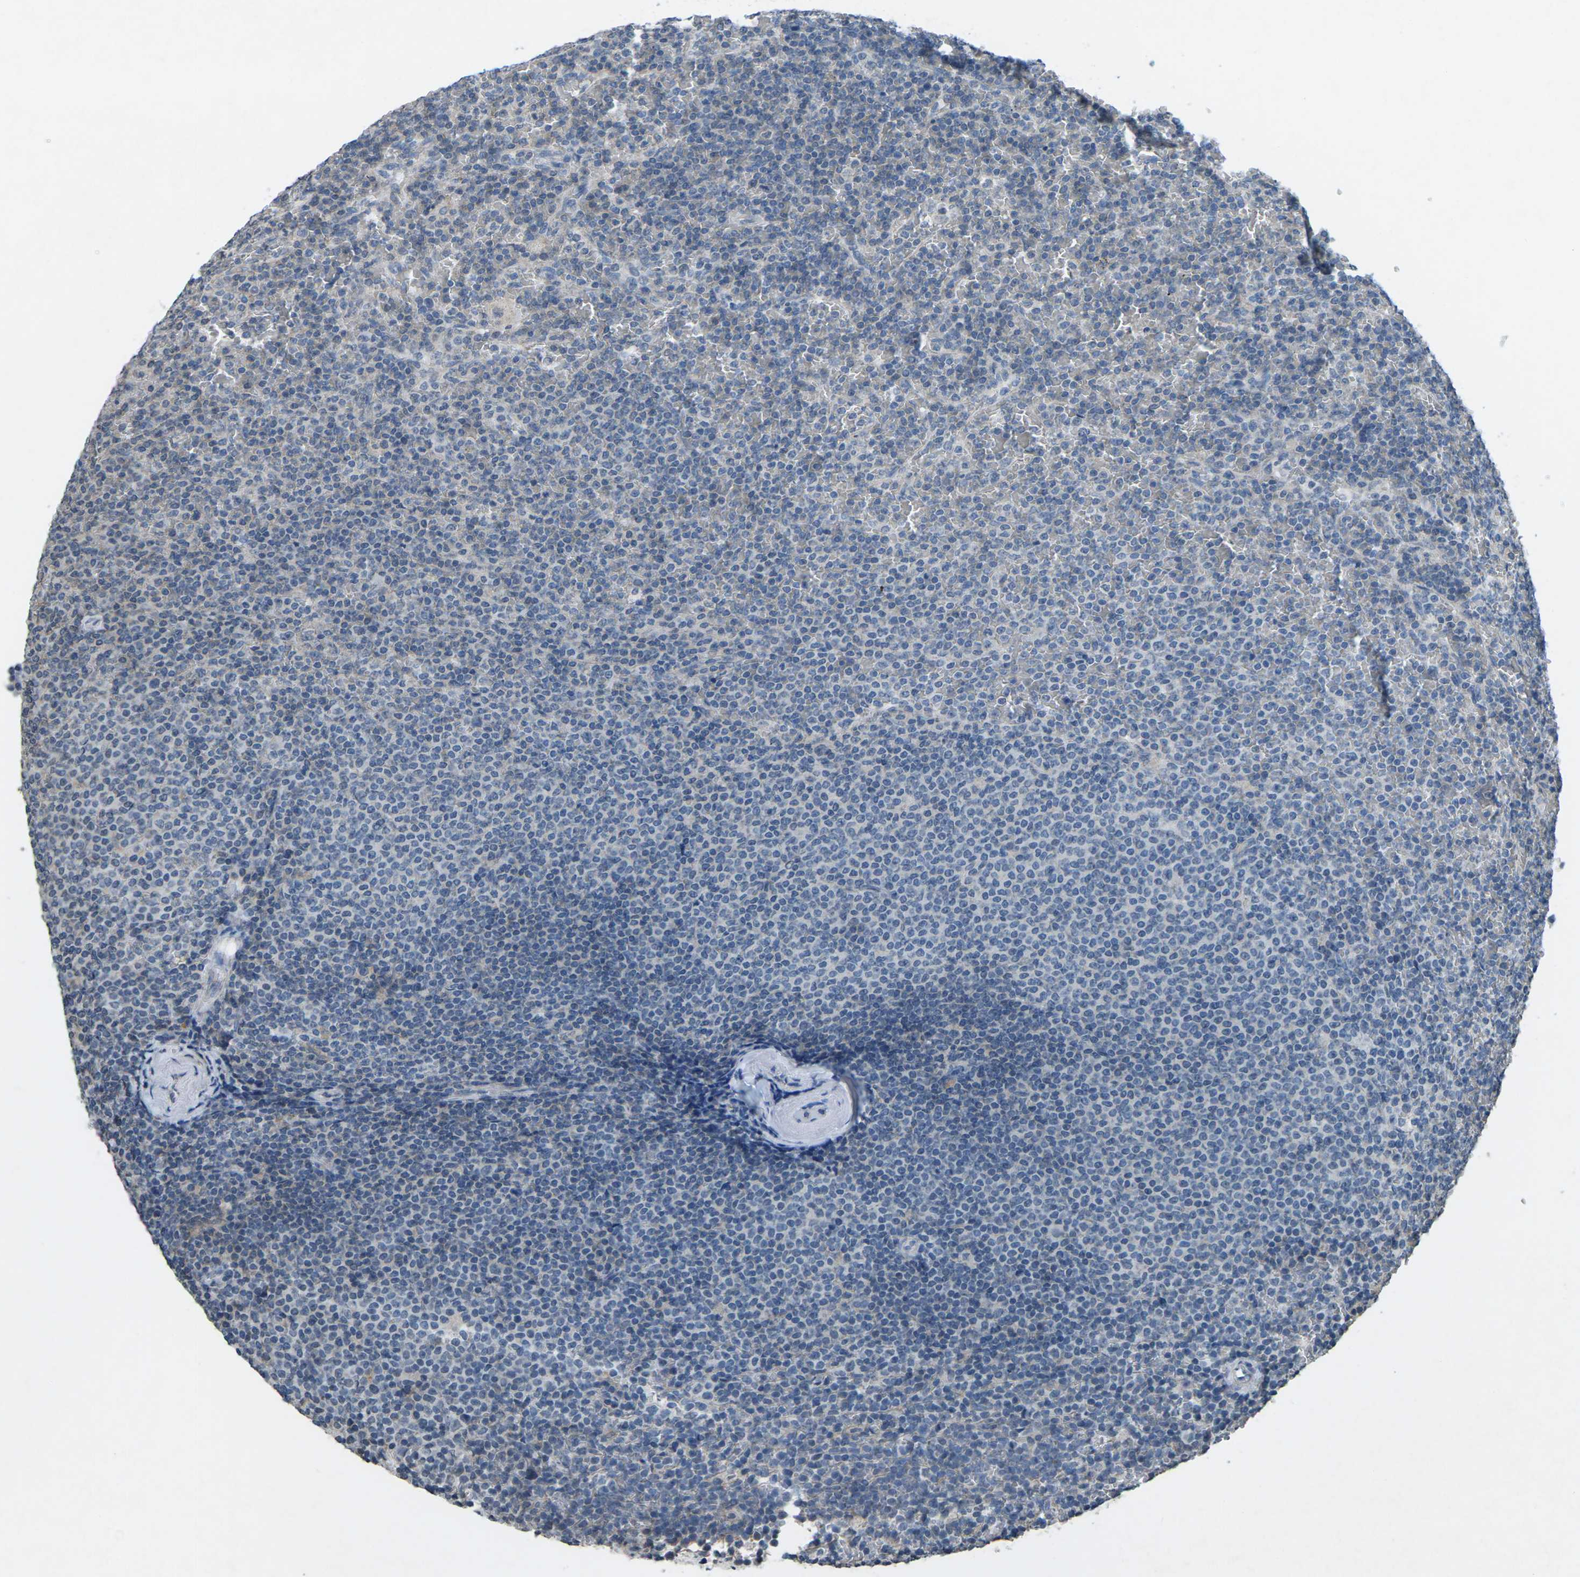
{"staining": {"intensity": "negative", "quantity": "none", "location": "none"}, "tissue": "lymphoma", "cell_type": "Tumor cells", "image_type": "cancer", "snomed": [{"axis": "morphology", "description": "Malignant lymphoma, non-Hodgkin's type, Low grade"}, {"axis": "topography", "description": "Spleen"}], "caption": "Malignant lymphoma, non-Hodgkin's type (low-grade) was stained to show a protein in brown. There is no significant staining in tumor cells. The staining is performed using DAB (3,3'-diaminobenzidine) brown chromogen with nuclei counter-stained in using hematoxylin.", "gene": "TFR2", "patient": {"sex": "female", "age": 77}}